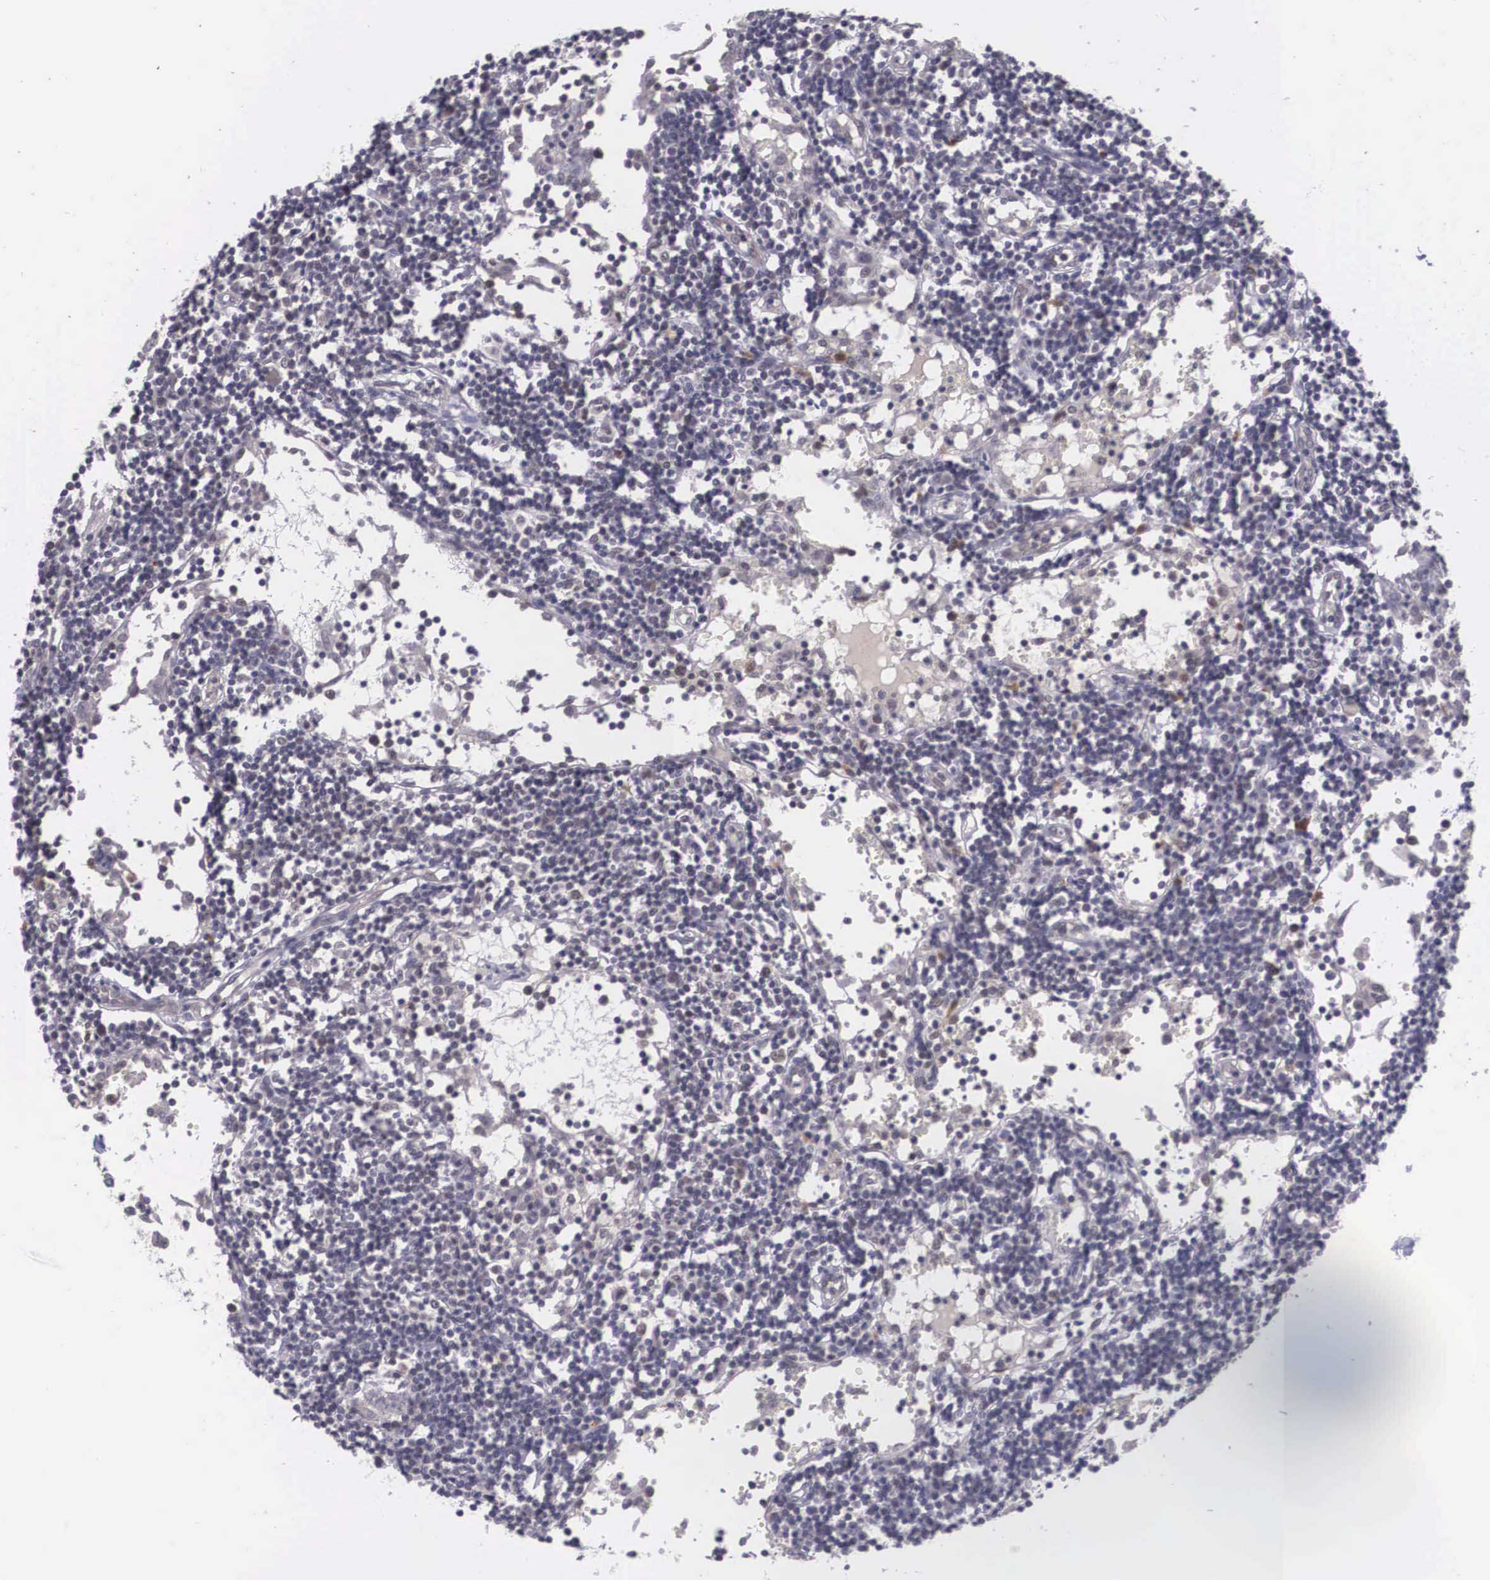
{"staining": {"intensity": "weak", "quantity": "25%-75%", "location": "cytoplasmic/membranous,nuclear"}, "tissue": "lymph node", "cell_type": "Germinal center cells", "image_type": "normal", "snomed": [{"axis": "morphology", "description": "Normal tissue, NOS"}, {"axis": "topography", "description": "Lymph node"}], "caption": "Protein expression analysis of normal lymph node demonstrates weak cytoplasmic/membranous,nuclear expression in approximately 25%-75% of germinal center cells. The staining was performed using DAB (3,3'-diaminobenzidine), with brown indicating positive protein expression. Nuclei are stained blue with hematoxylin.", "gene": "NINL", "patient": {"sex": "female", "age": 55}}